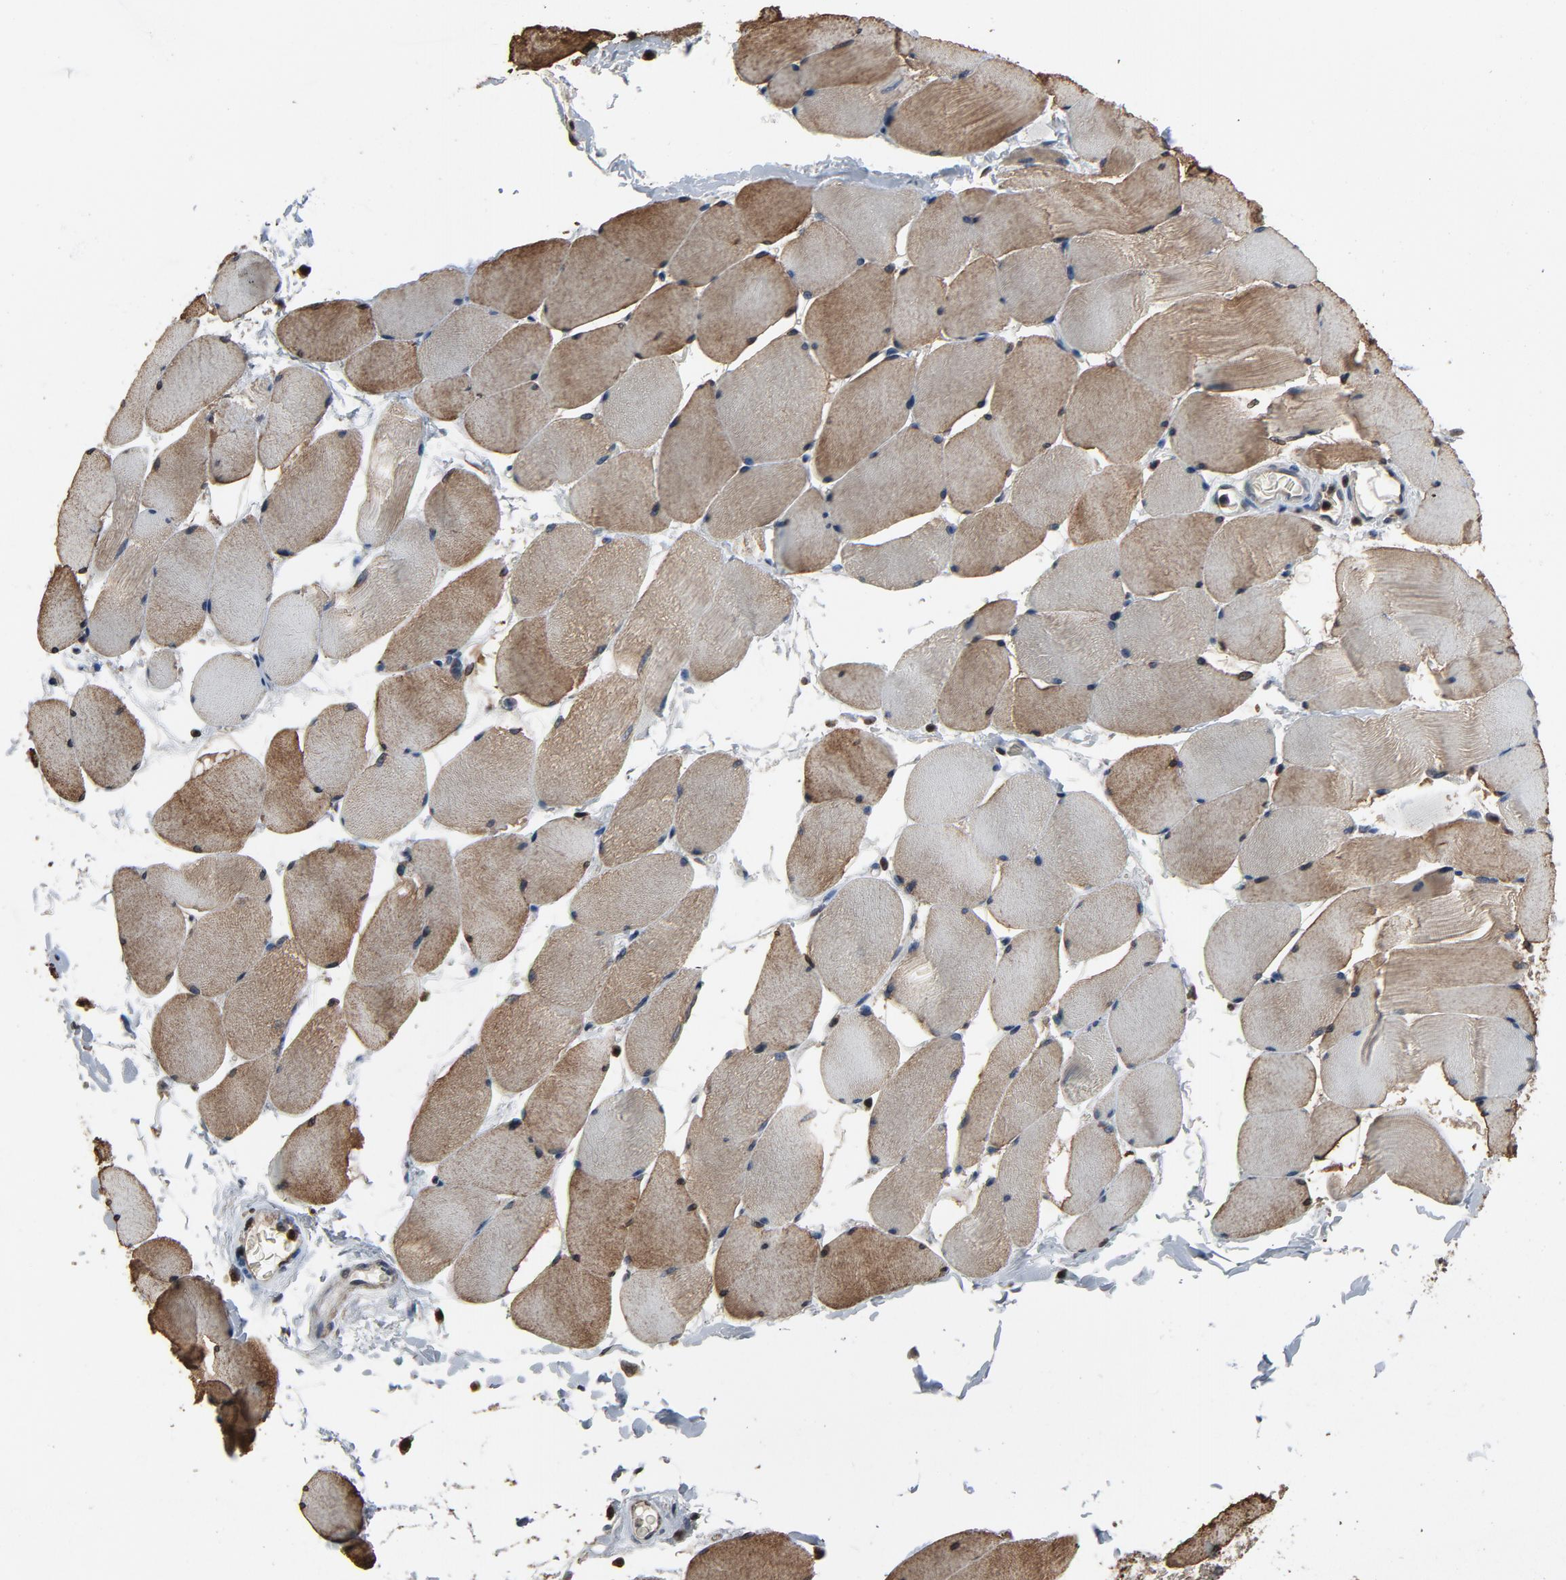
{"staining": {"intensity": "moderate", "quantity": "25%-75%", "location": "cytoplasmic/membranous"}, "tissue": "skeletal muscle", "cell_type": "Myocytes", "image_type": "normal", "snomed": [{"axis": "morphology", "description": "Normal tissue, NOS"}, {"axis": "topography", "description": "Skeletal muscle"}], "caption": "Immunohistochemistry staining of unremarkable skeletal muscle, which exhibits medium levels of moderate cytoplasmic/membranous expression in about 25%-75% of myocytes indicating moderate cytoplasmic/membranous protein expression. The staining was performed using DAB (brown) for protein detection and nuclei were counterstained in hematoxylin (blue).", "gene": "UBE2D1", "patient": {"sex": "male", "age": 62}}